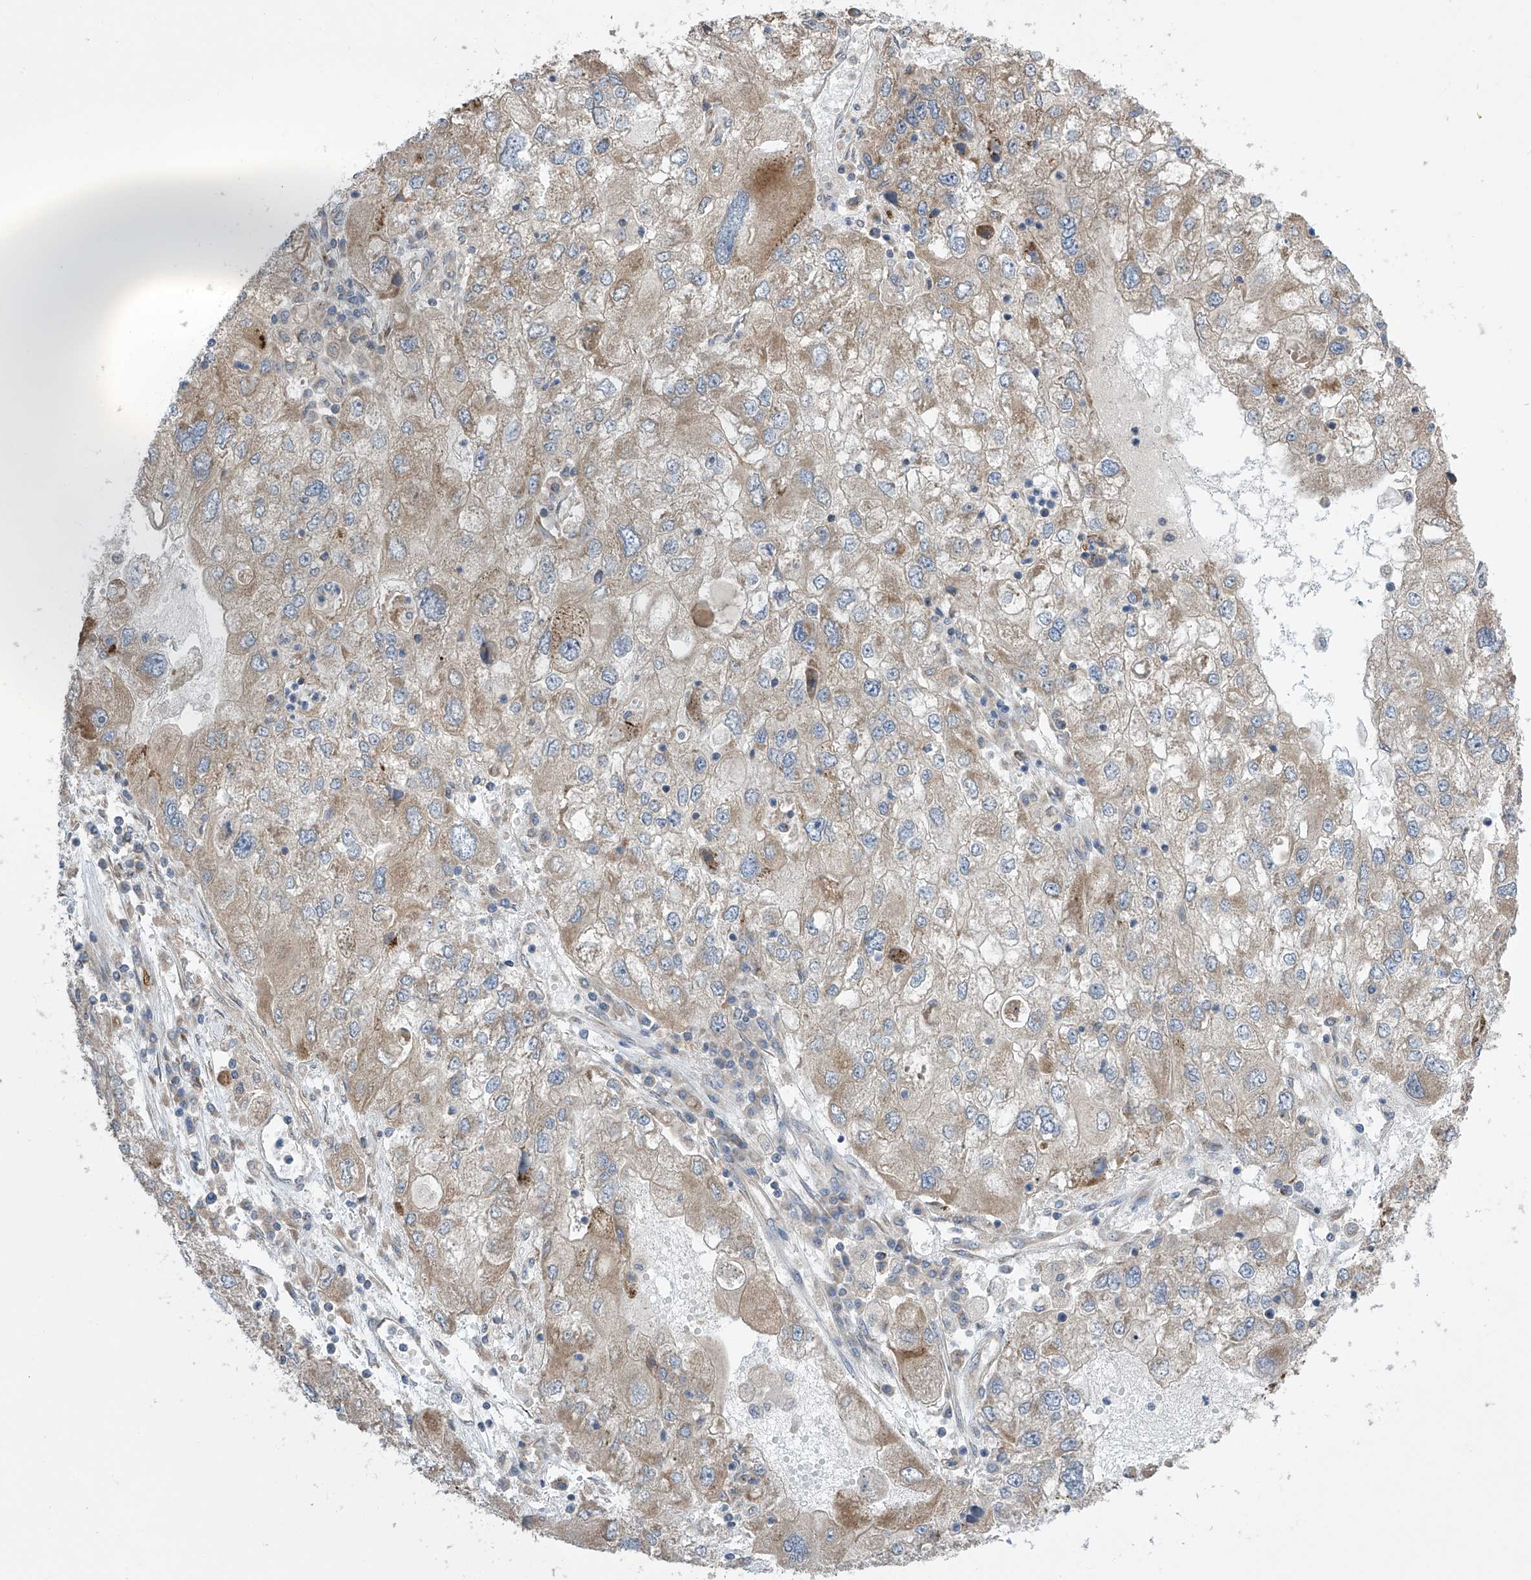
{"staining": {"intensity": "strong", "quantity": "25%-75%", "location": "cytoplasmic/membranous"}, "tissue": "endometrial cancer", "cell_type": "Tumor cells", "image_type": "cancer", "snomed": [{"axis": "morphology", "description": "Adenocarcinoma, NOS"}, {"axis": "topography", "description": "Endometrium"}], "caption": "IHC micrograph of endometrial cancer (adenocarcinoma) stained for a protein (brown), which exhibits high levels of strong cytoplasmic/membranous staining in approximately 25%-75% of tumor cells.", "gene": "PNPT1", "patient": {"sex": "female", "age": 49}}